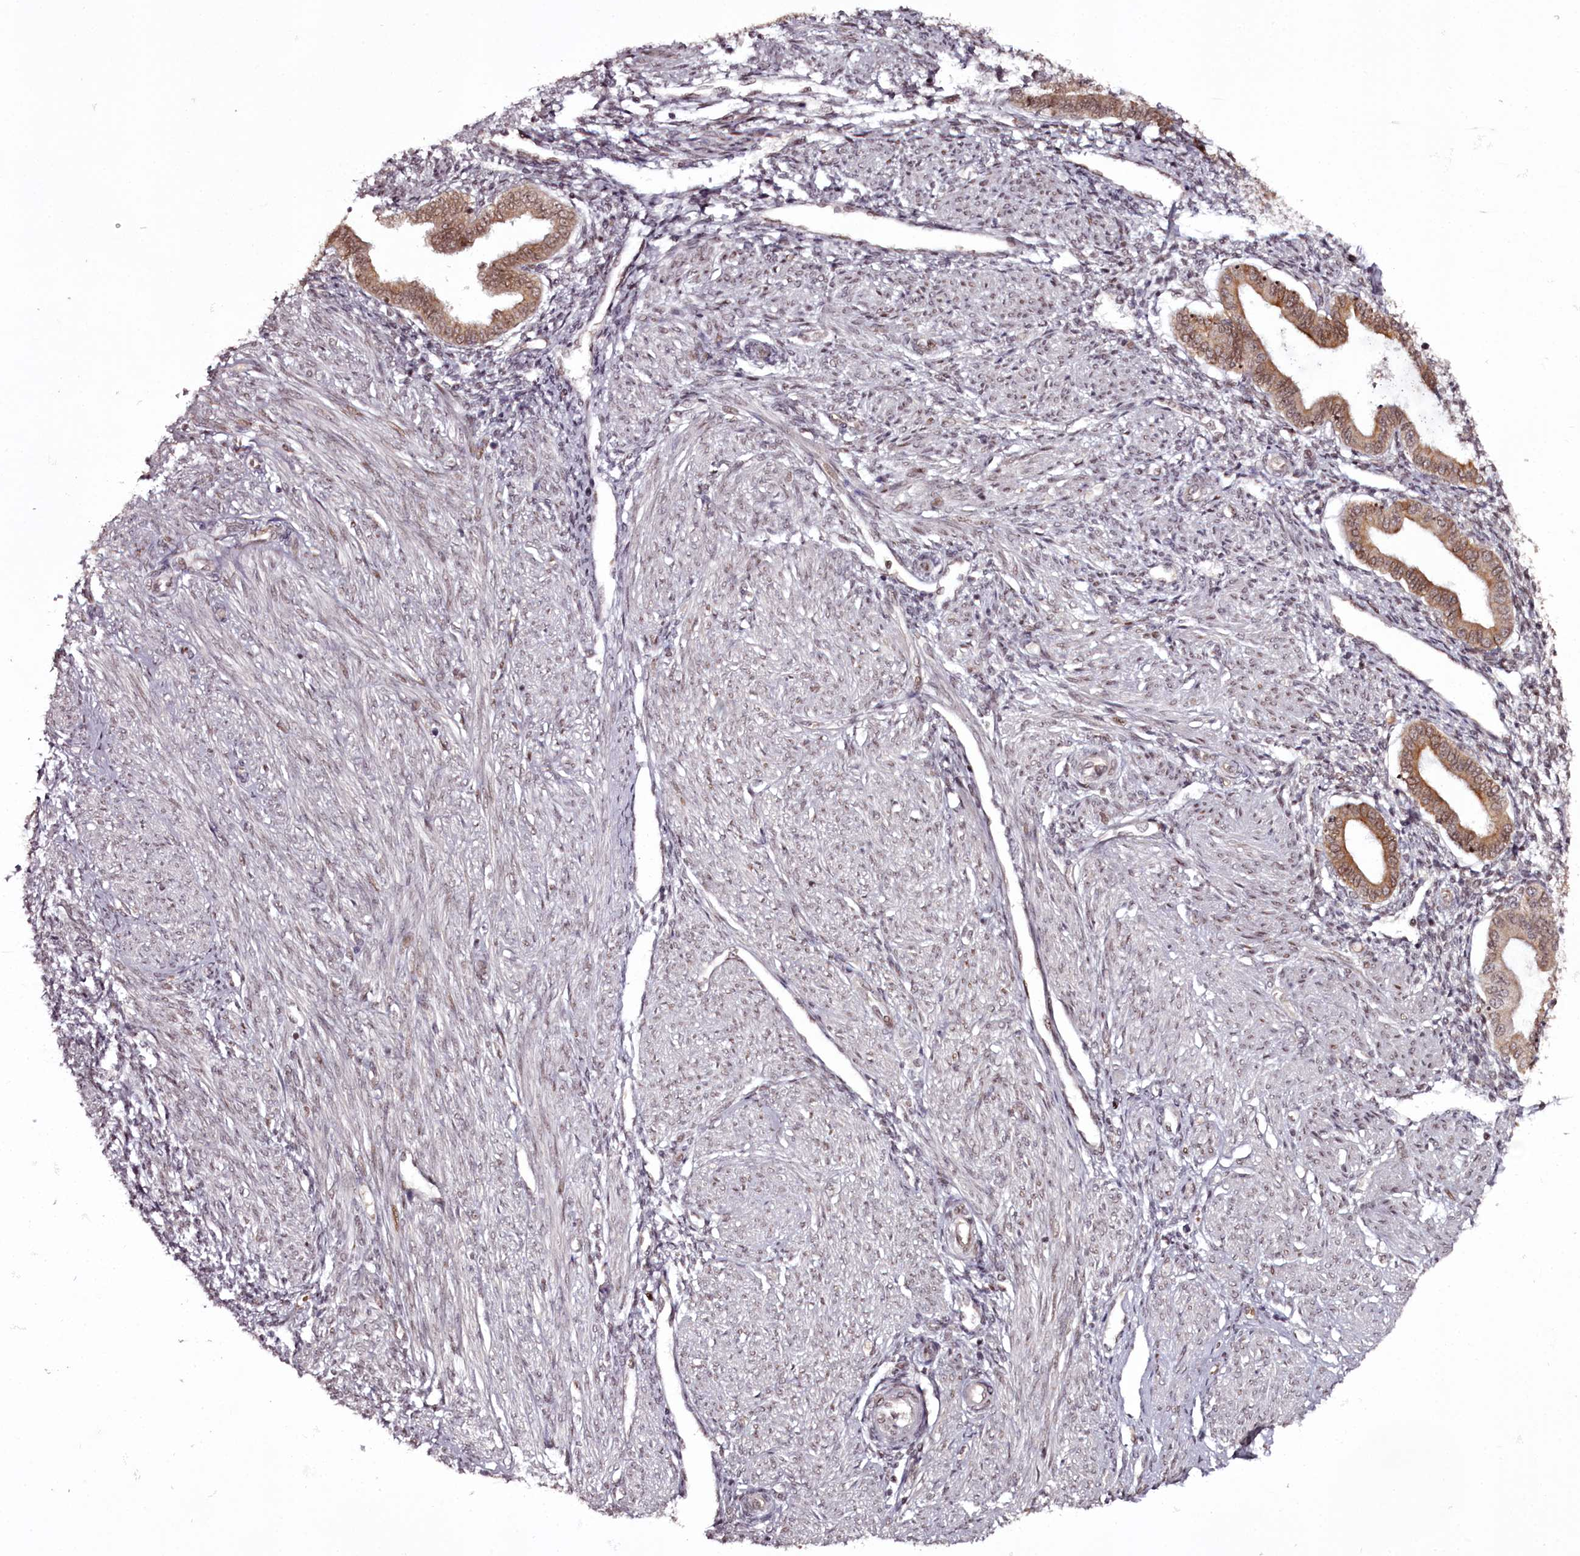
{"staining": {"intensity": "moderate", "quantity": ">75%", "location": "nuclear"}, "tissue": "endometrium", "cell_type": "Cells in endometrial stroma", "image_type": "normal", "snomed": [{"axis": "morphology", "description": "Normal tissue, NOS"}, {"axis": "topography", "description": "Endometrium"}], "caption": "Cells in endometrial stroma demonstrate medium levels of moderate nuclear positivity in approximately >75% of cells in benign endometrium.", "gene": "THYN1", "patient": {"sex": "female", "age": 53}}